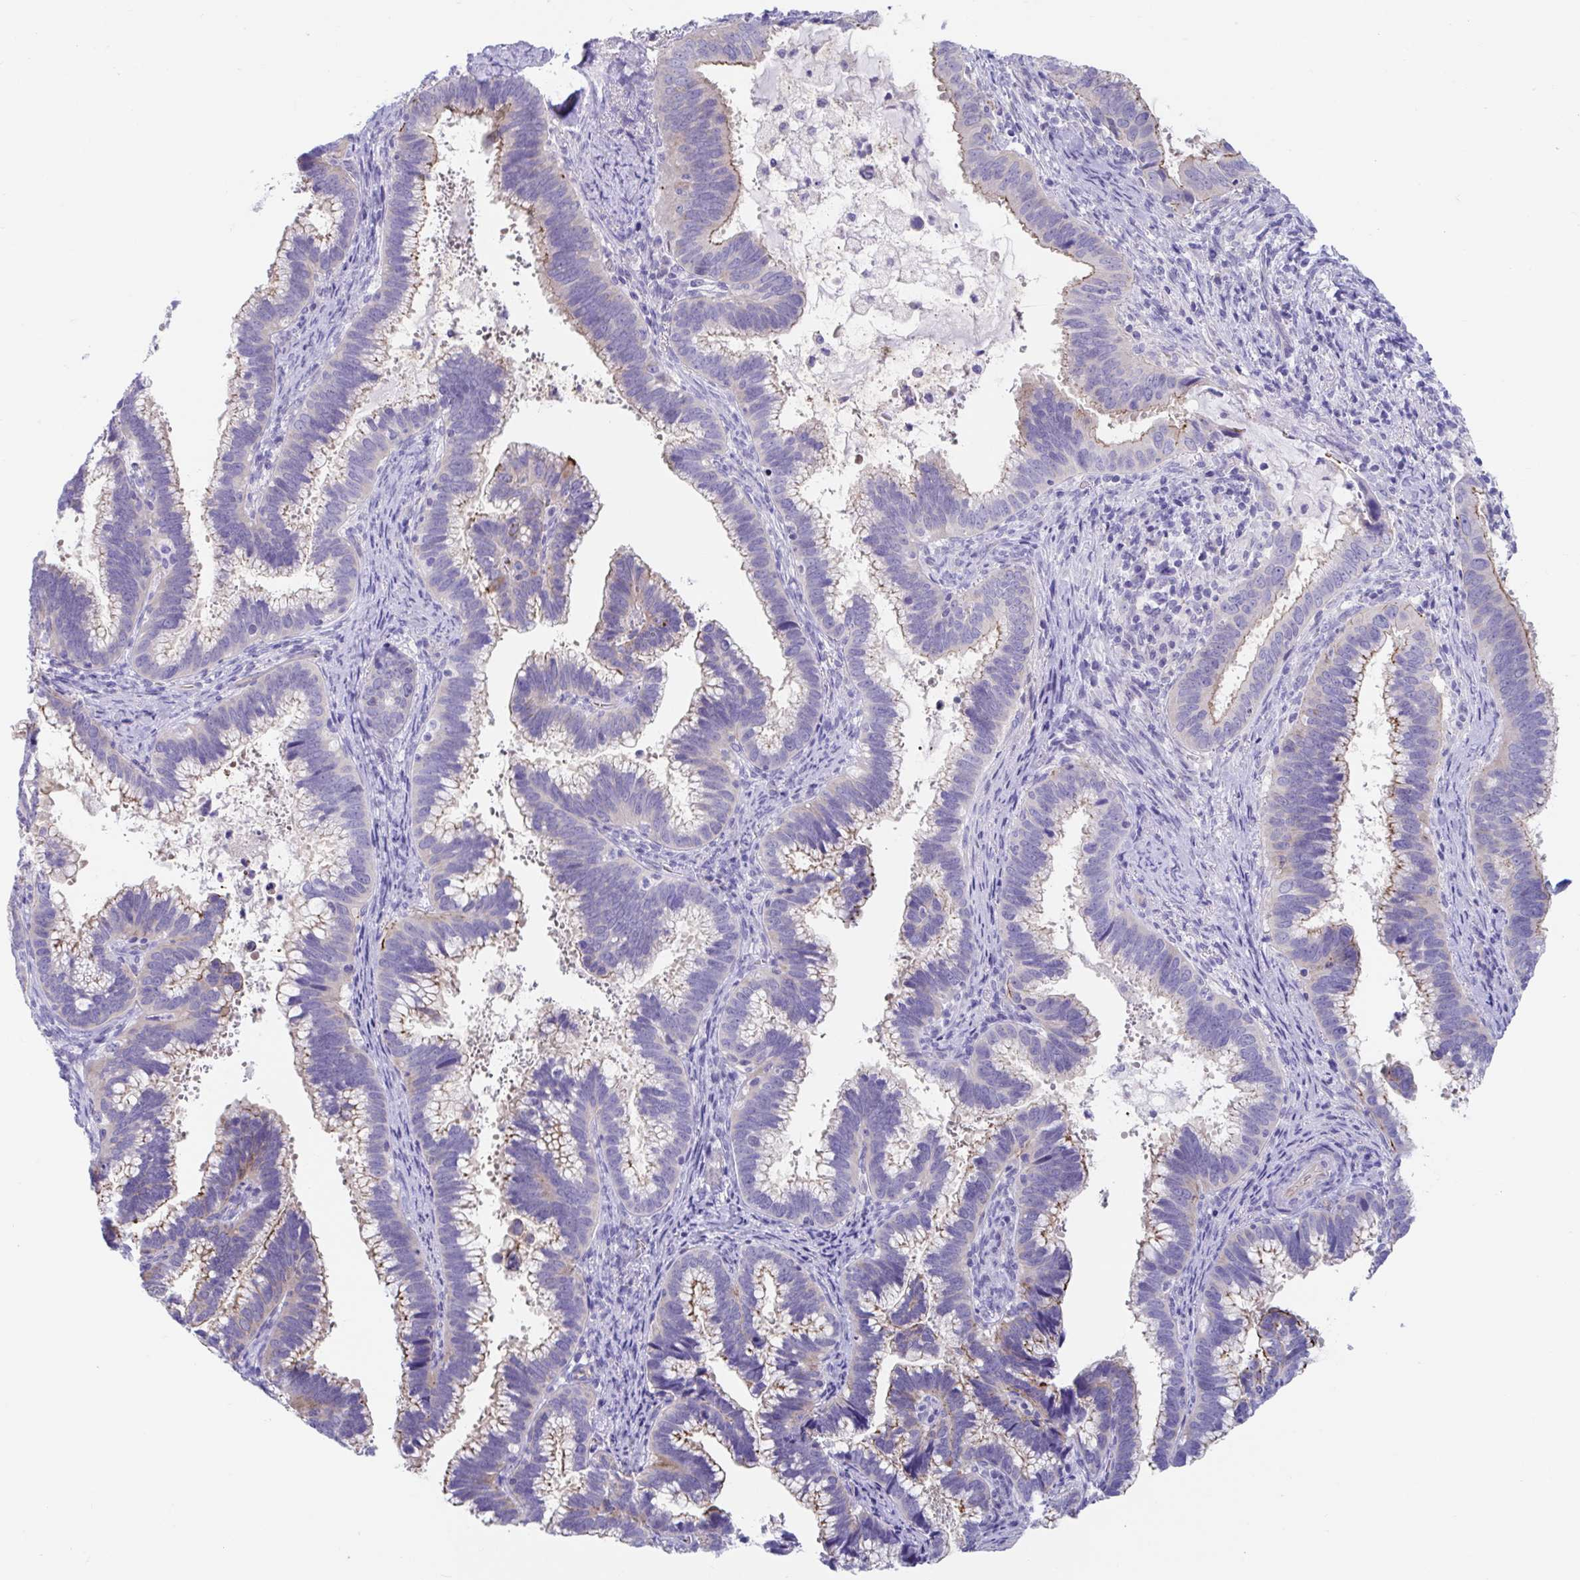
{"staining": {"intensity": "weak", "quantity": "<25%", "location": "cytoplasmic/membranous"}, "tissue": "cervical cancer", "cell_type": "Tumor cells", "image_type": "cancer", "snomed": [{"axis": "morphology", "description": "Adenocarcinoma, NOS"}, {"axis": "topography", "description": "Cervix"}], "caption": "Cervical adenocarcinoma was stained to show a protein in brown. There is no significant expression in tumor cells.", "gene": "TTC30B", "patient": {"sex": "female", "age": 56}}